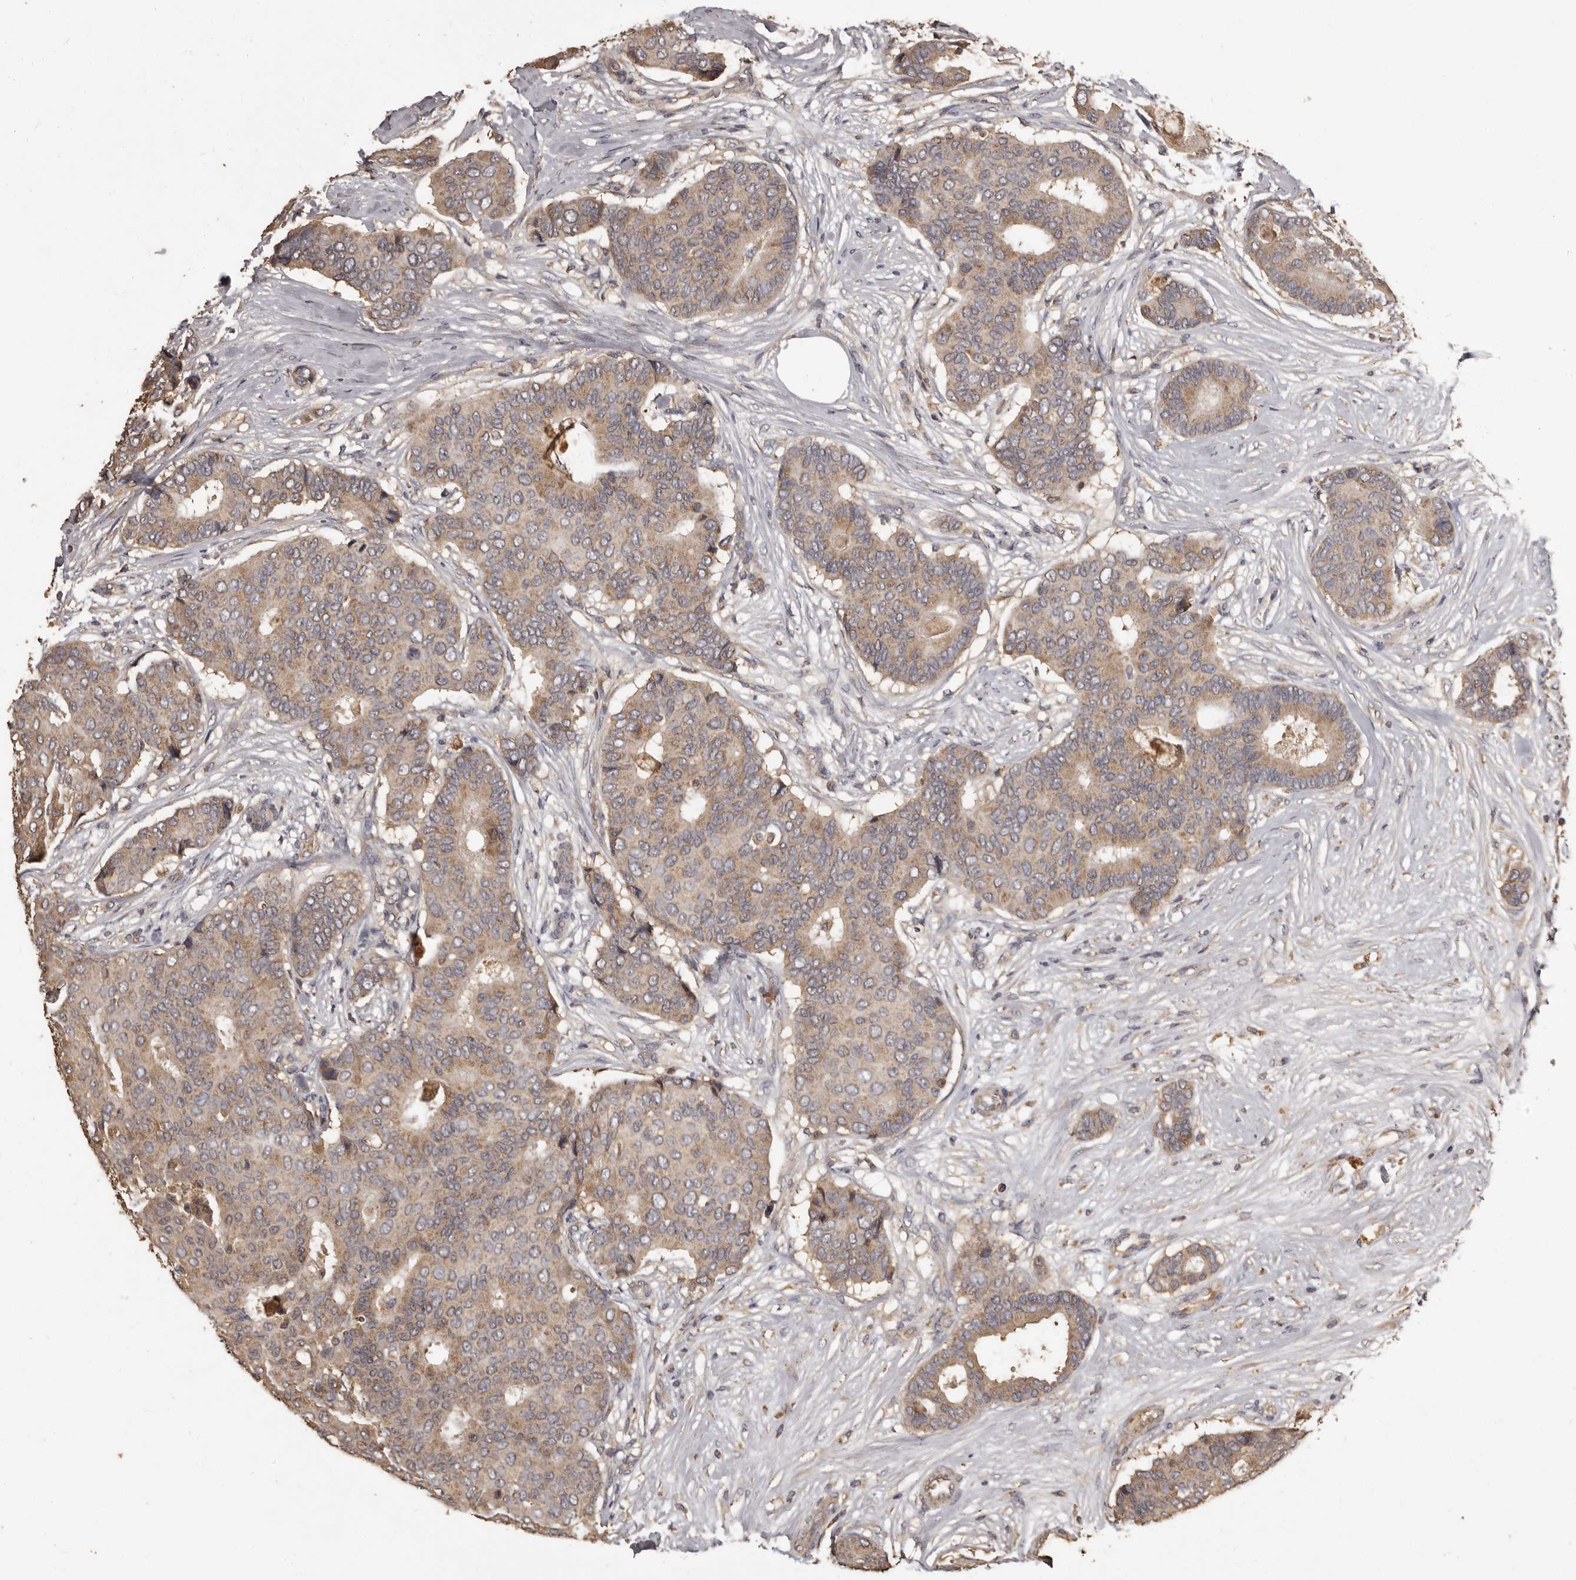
{"staining": {"intensity": "weak", "quantity": ">75%", "location": "cytoplasmic/membranous"}, "tissue": "breast cancer", "cell_type": "Tumor cells", "image_type": "cancer", "snomed": [{"axis": "morphology", "description": "Duct carcinoma"}, {"axis": "topography", "description": "Breast"}], "caption": "Breast cancer stained with a protein marker reveals weak staining in tumor cells.", "gene": "MGAT5", "patient": {"sex": "female", "age": 75}}